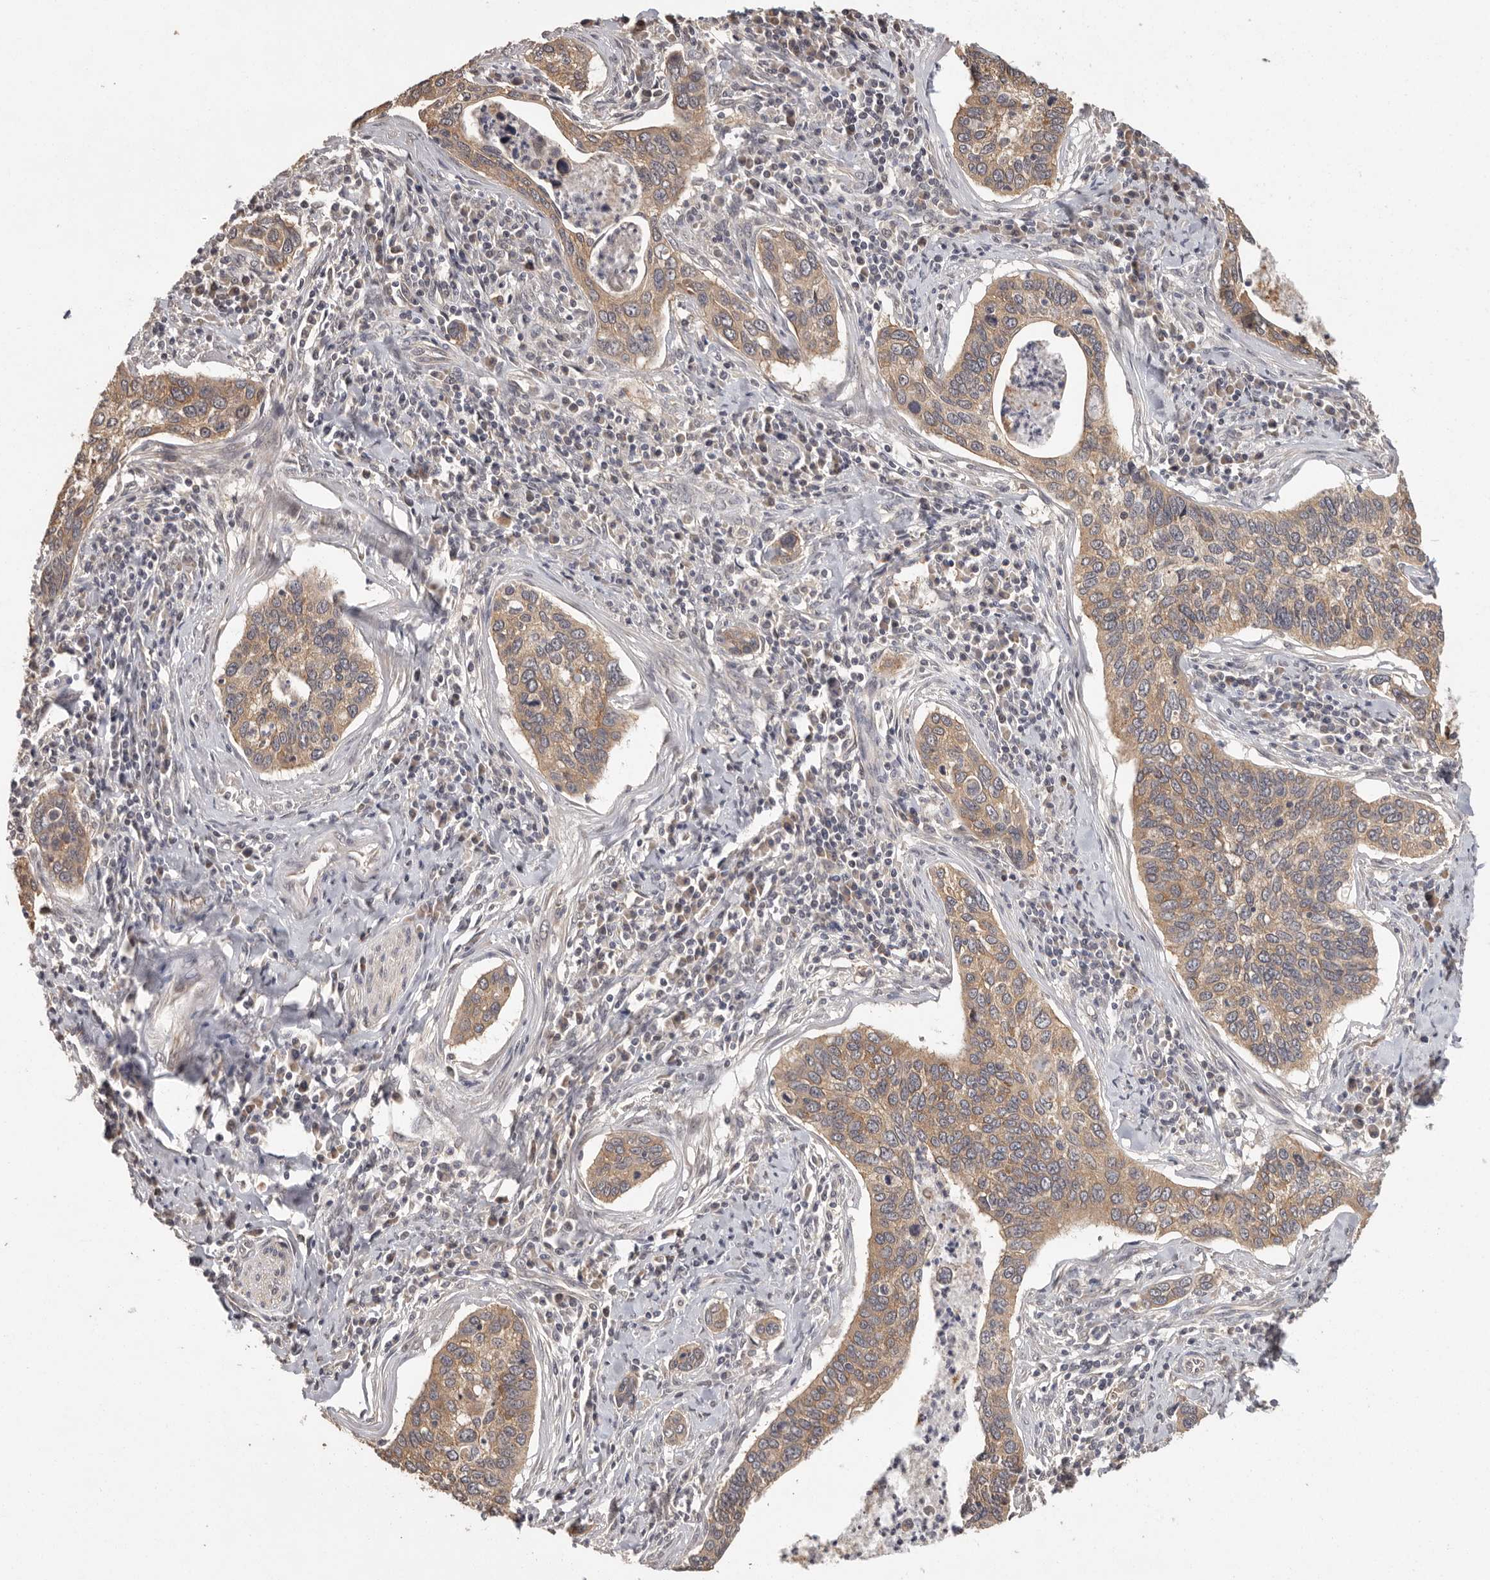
{"staining": {"intensity": "moderate", "quantity": ">75%", "location": "cytoplasmic/membranous"}, "tissue": "cervical cancer", "cell_type": "Tumor cells", "image_type": "cancer", "snomed": [{"axis": "morphology", "description": "Squamous cell carcinoma, NOS"}, {"axis": "topography", "description": "Cervix"}], "caption": "Human cervical squamous cell carcinoma stained with a brown dye demonstrates moderate cytoplasmic/membranous positive staining in about >75% of tumor cells.", "gene": "BAIAP2", "patient": {"sex": "female", "age": 53}}